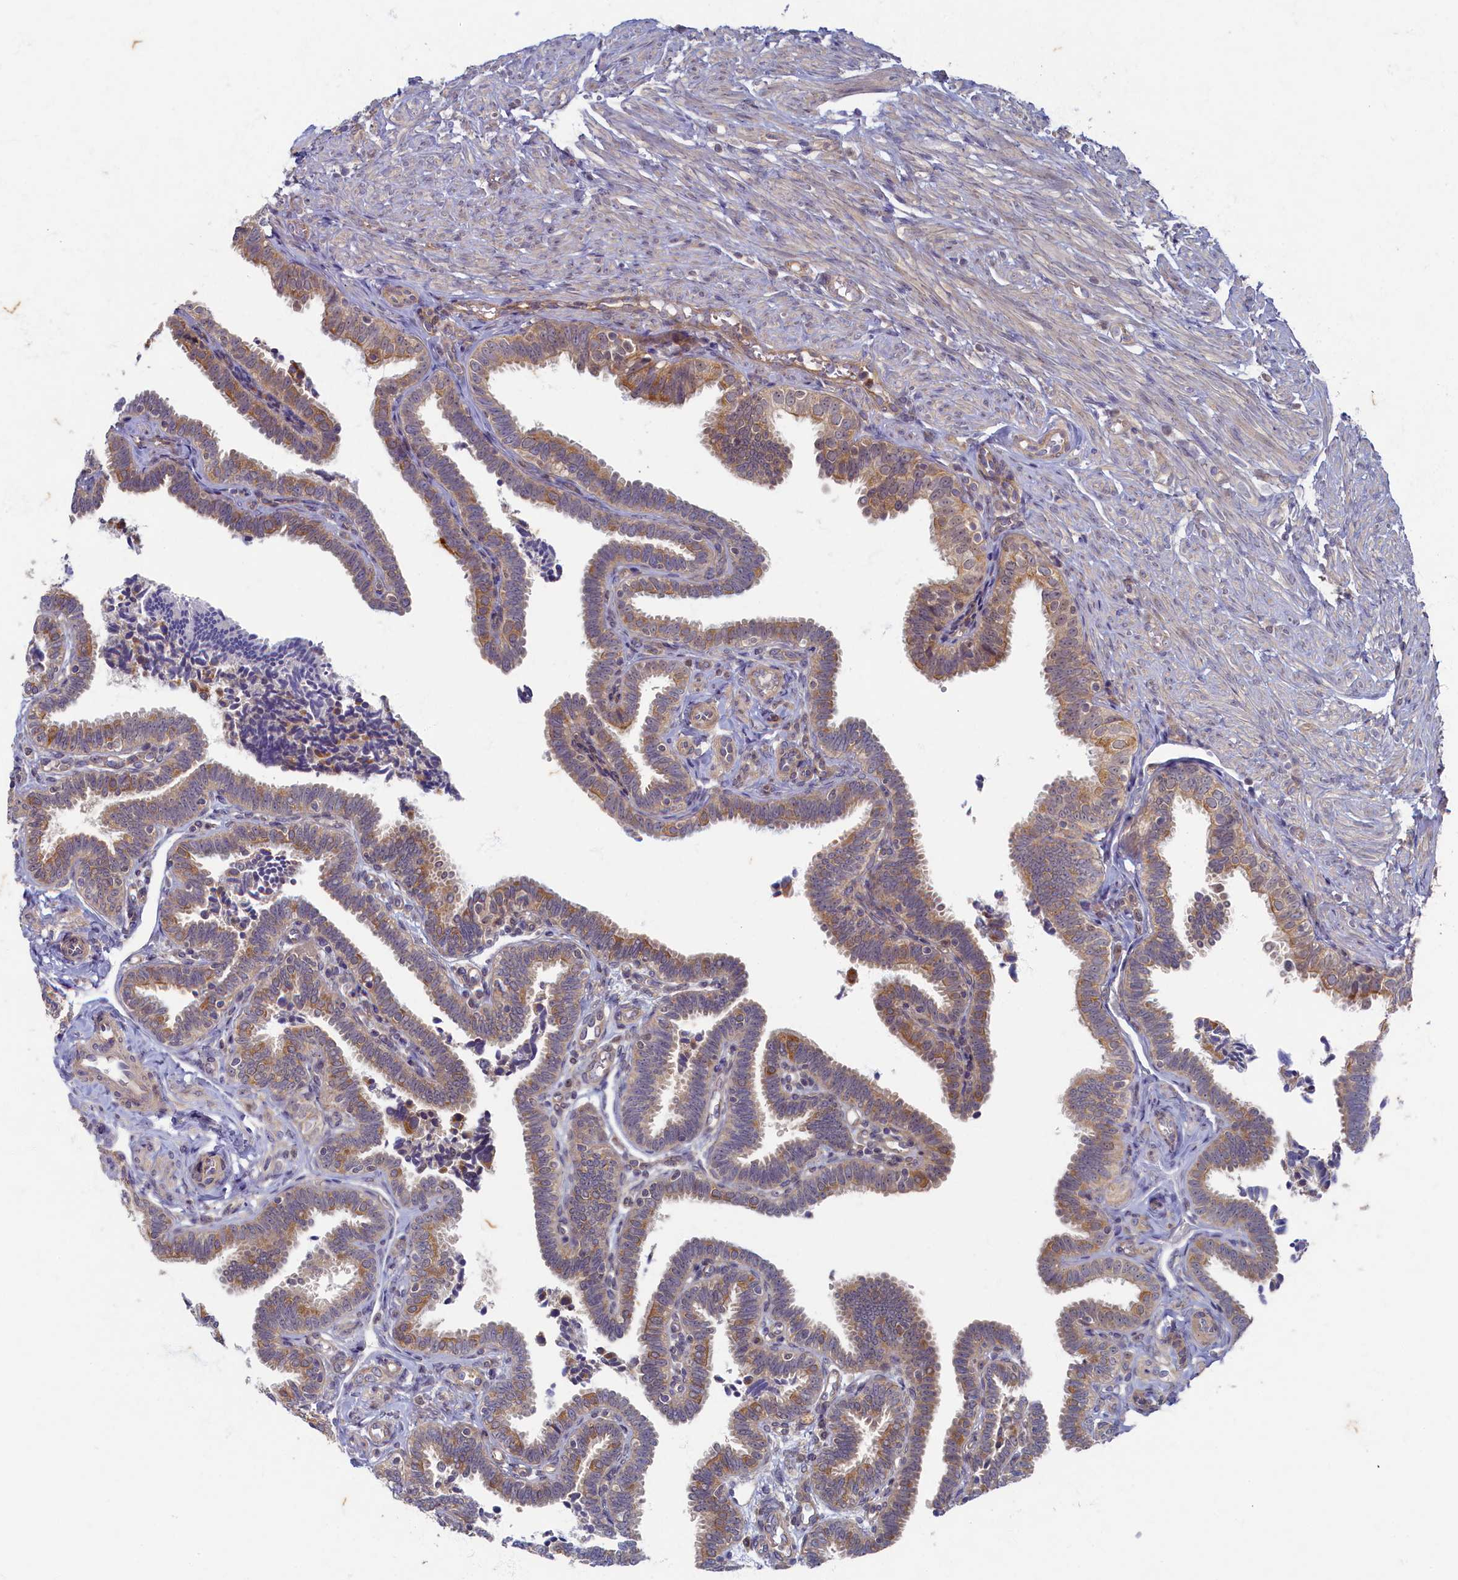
{"staining": {"intensity": "moderate", "quantity": "25%-75%", "location": "cytoplasmic/membranous"}, "tissue": "fallopian tube", "cell_type": "Glandular cells", "image_type": "normal", "snomed": [{"axis": "morphology", "description": "Normal tissue, NOS"}, {"axis": "topography", "description": "Fallopian tube"}], "caption": "Glandular cells demonstrate medium levels of moderate cytoplasmic/membranous positivity in about 25%-75% of cells in normal fallopian tube.", "gene": "WDR59", "patient": {"sex": "female", "age": 39}}